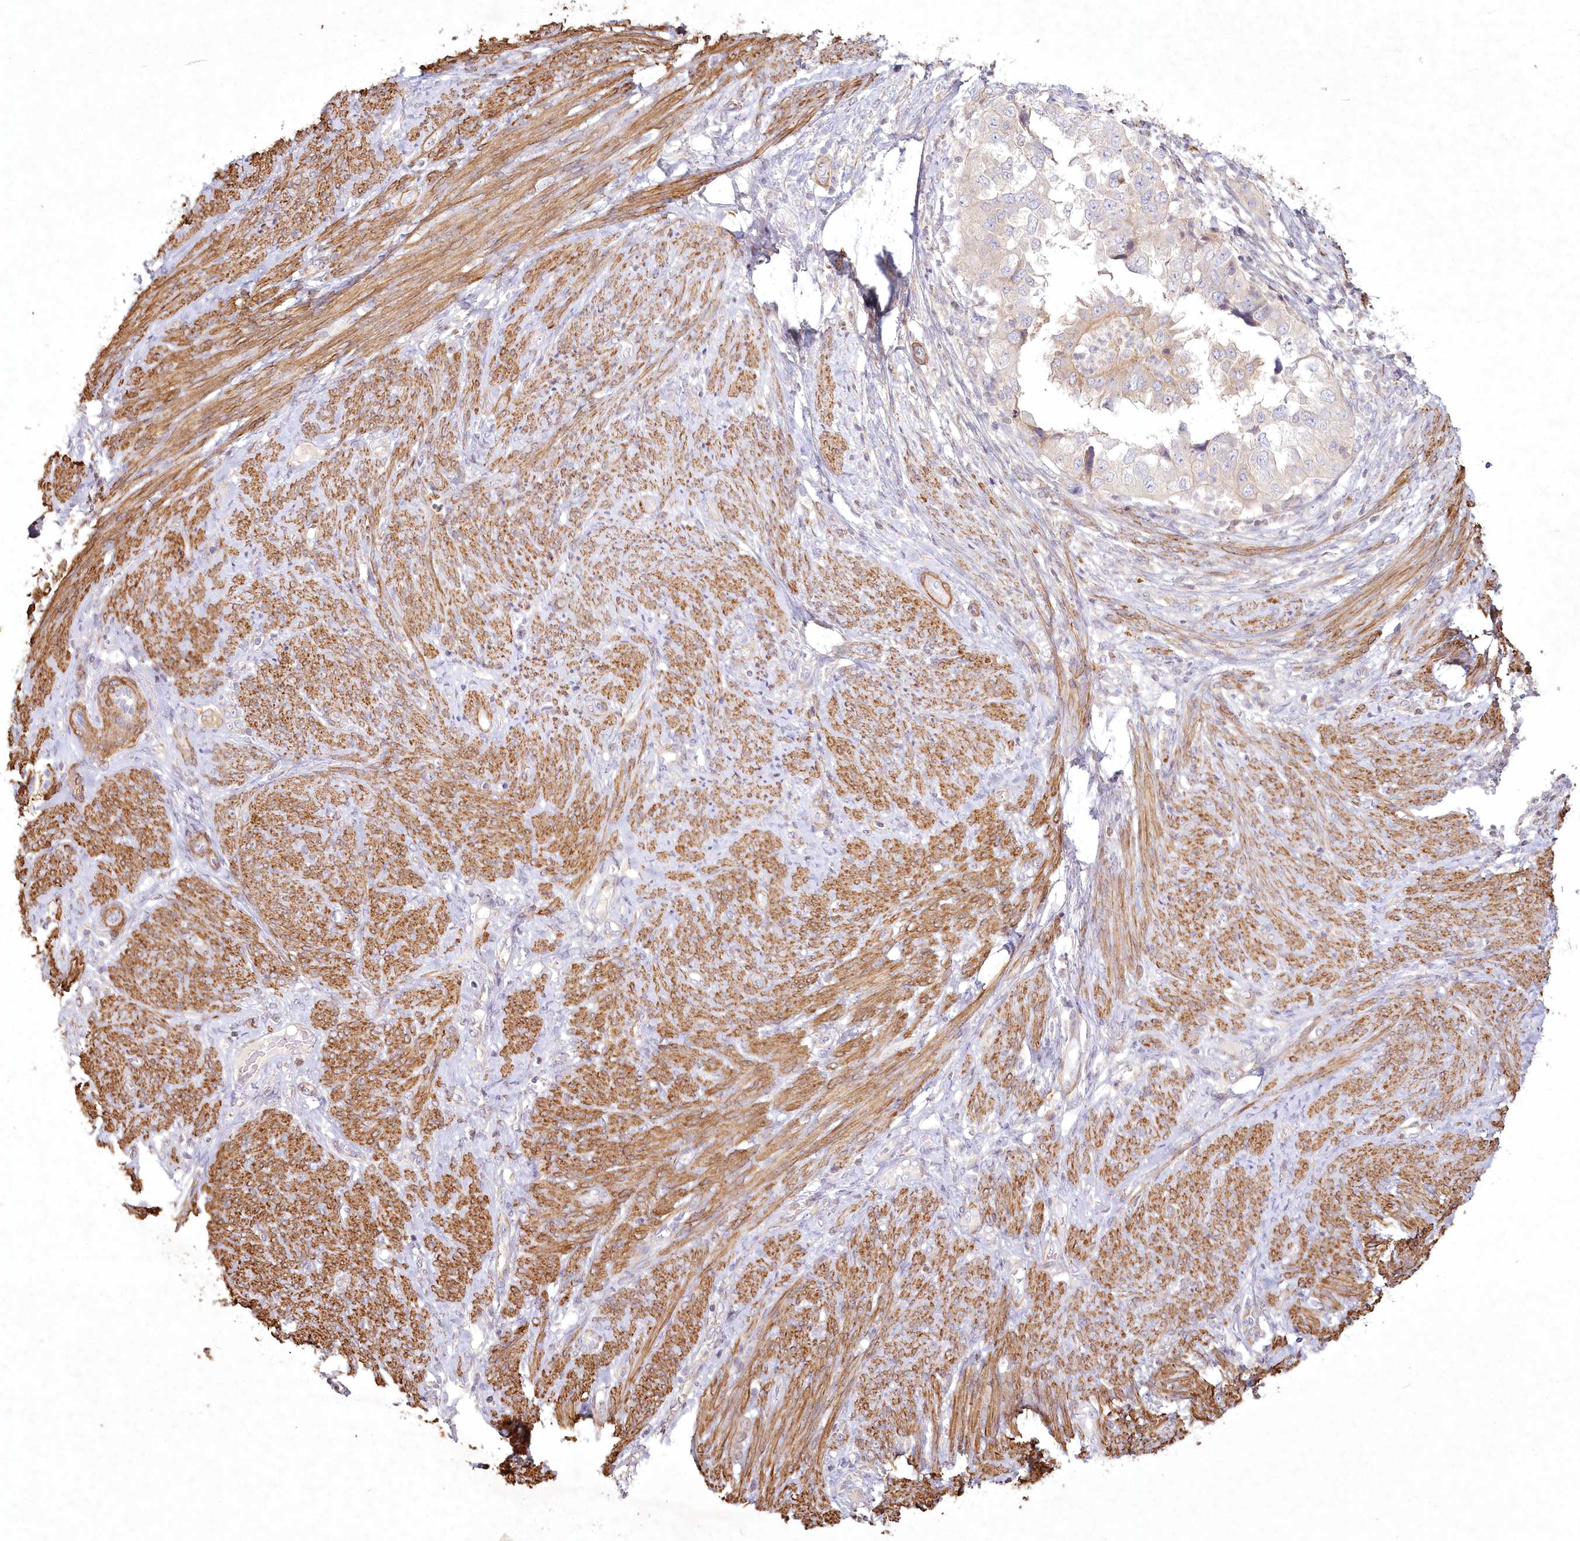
{"staining": {"intensity": "negative", "quantity": "none", "location": "none"}, "tissue": "endometrial cancer", "cell_type": "Tumor cells", "image_type": "cancer", "snomed": [{"axis": "morphology", "description": "Adenocarcinoma, NOS"}, {"axis": "topography", "description": "Endometrium"}], "caption": "Human endometrial cancer stained for a protein using IHC demonstrates no positivity in tumor cells.", "gene": "INPP4B", "patient": {"sex": "female", "age": 85}}